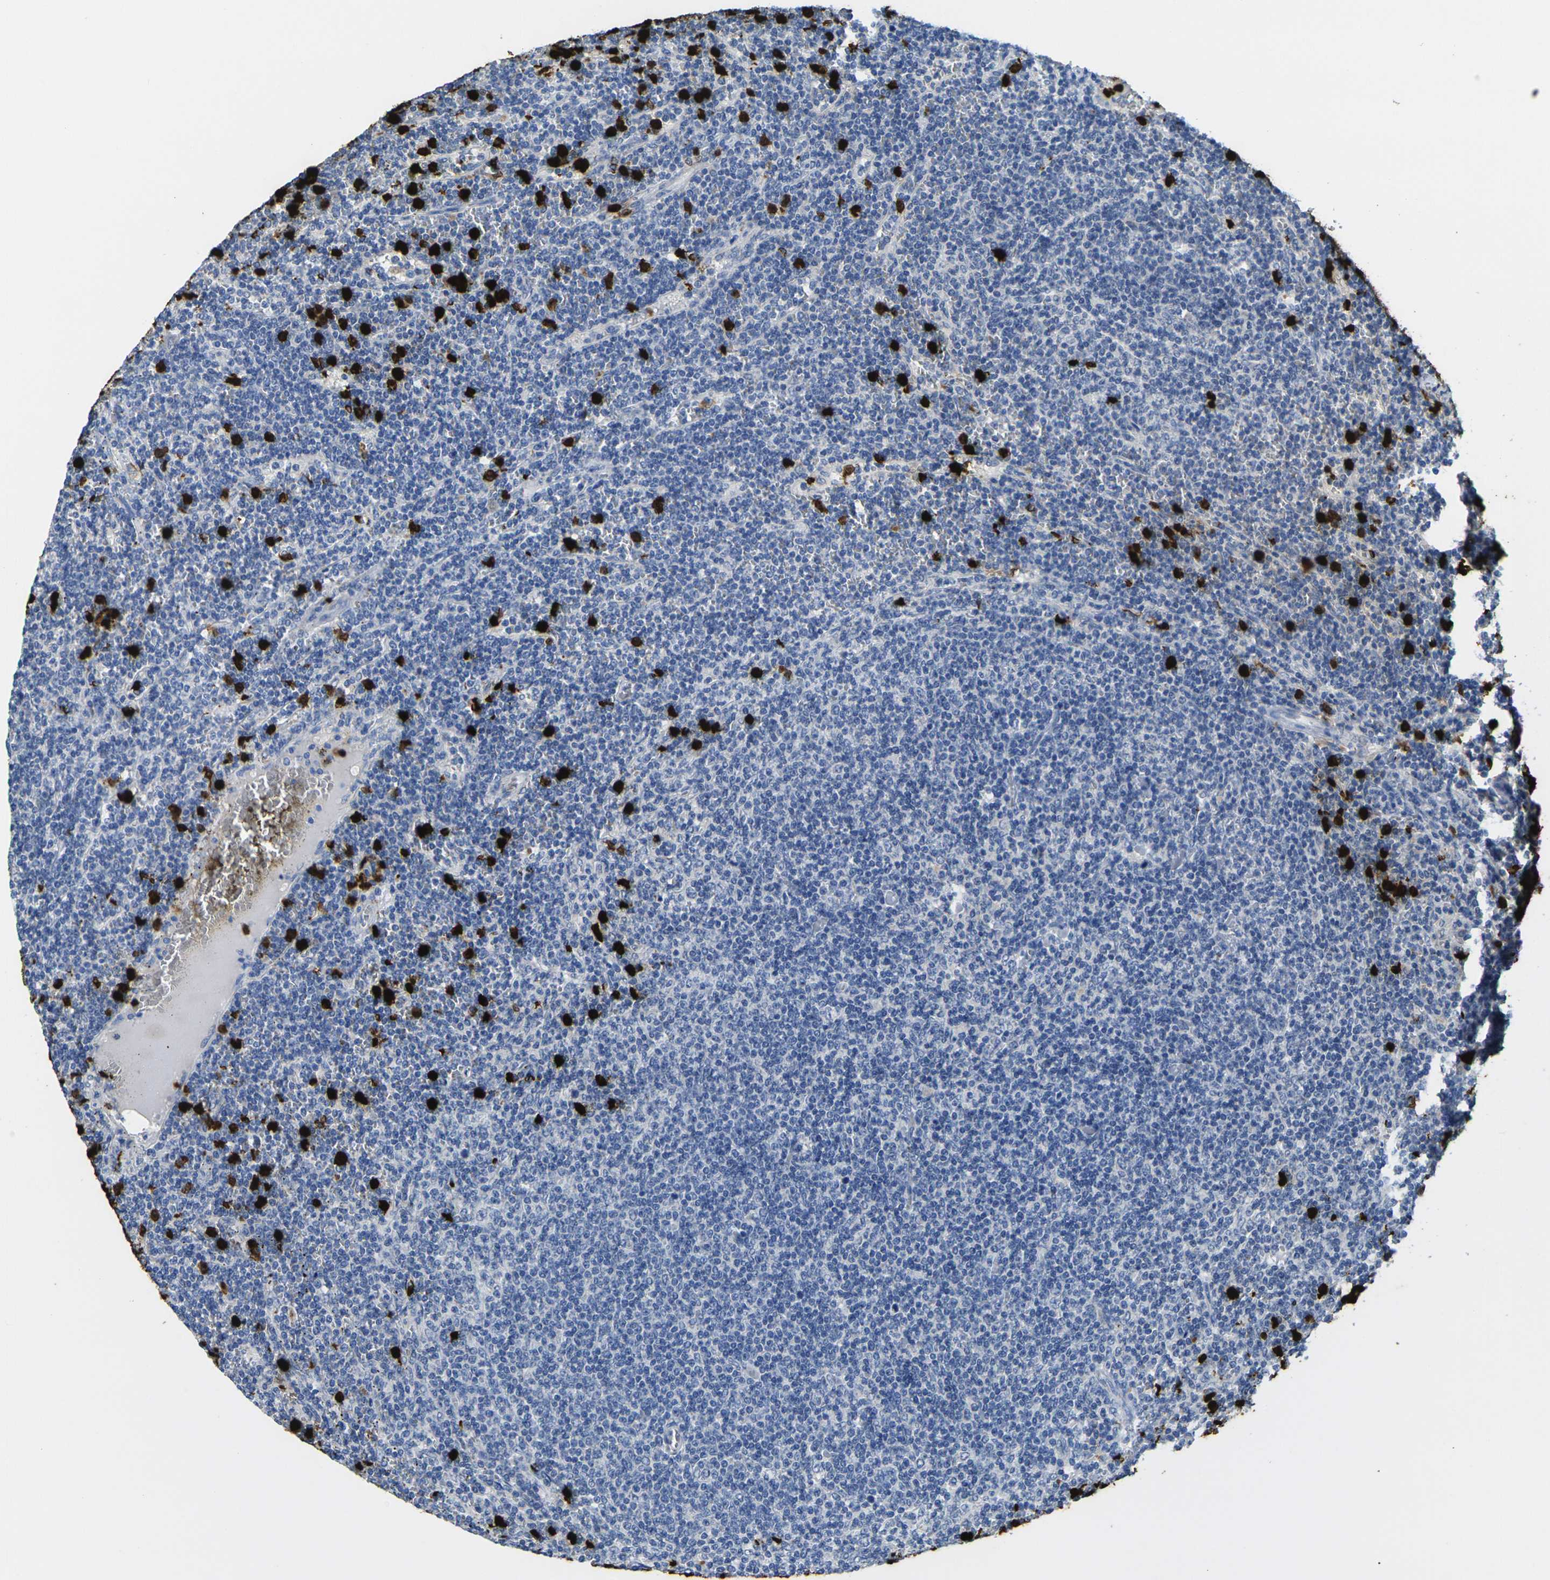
{"staining": {"intensity": "negative", "quantity": "none", "location": "none"}, "tissue": "lymphoma", "cell_type": "Tumor cells", "image_type": "cancer", "snomed": [{"axis": "morphology", "description": "Malignant lymphoma, non-Hodgkin's type, Low grade"}, {"axis": "topography", "description": "Spleen"}], "caption": "IHC image of neoplastic tissue: human lymphoma stained with DAB shows no significant protein staining in tumor cells.", "gene": "S100A9", "patient": {"sex": "female", "age": 50}}